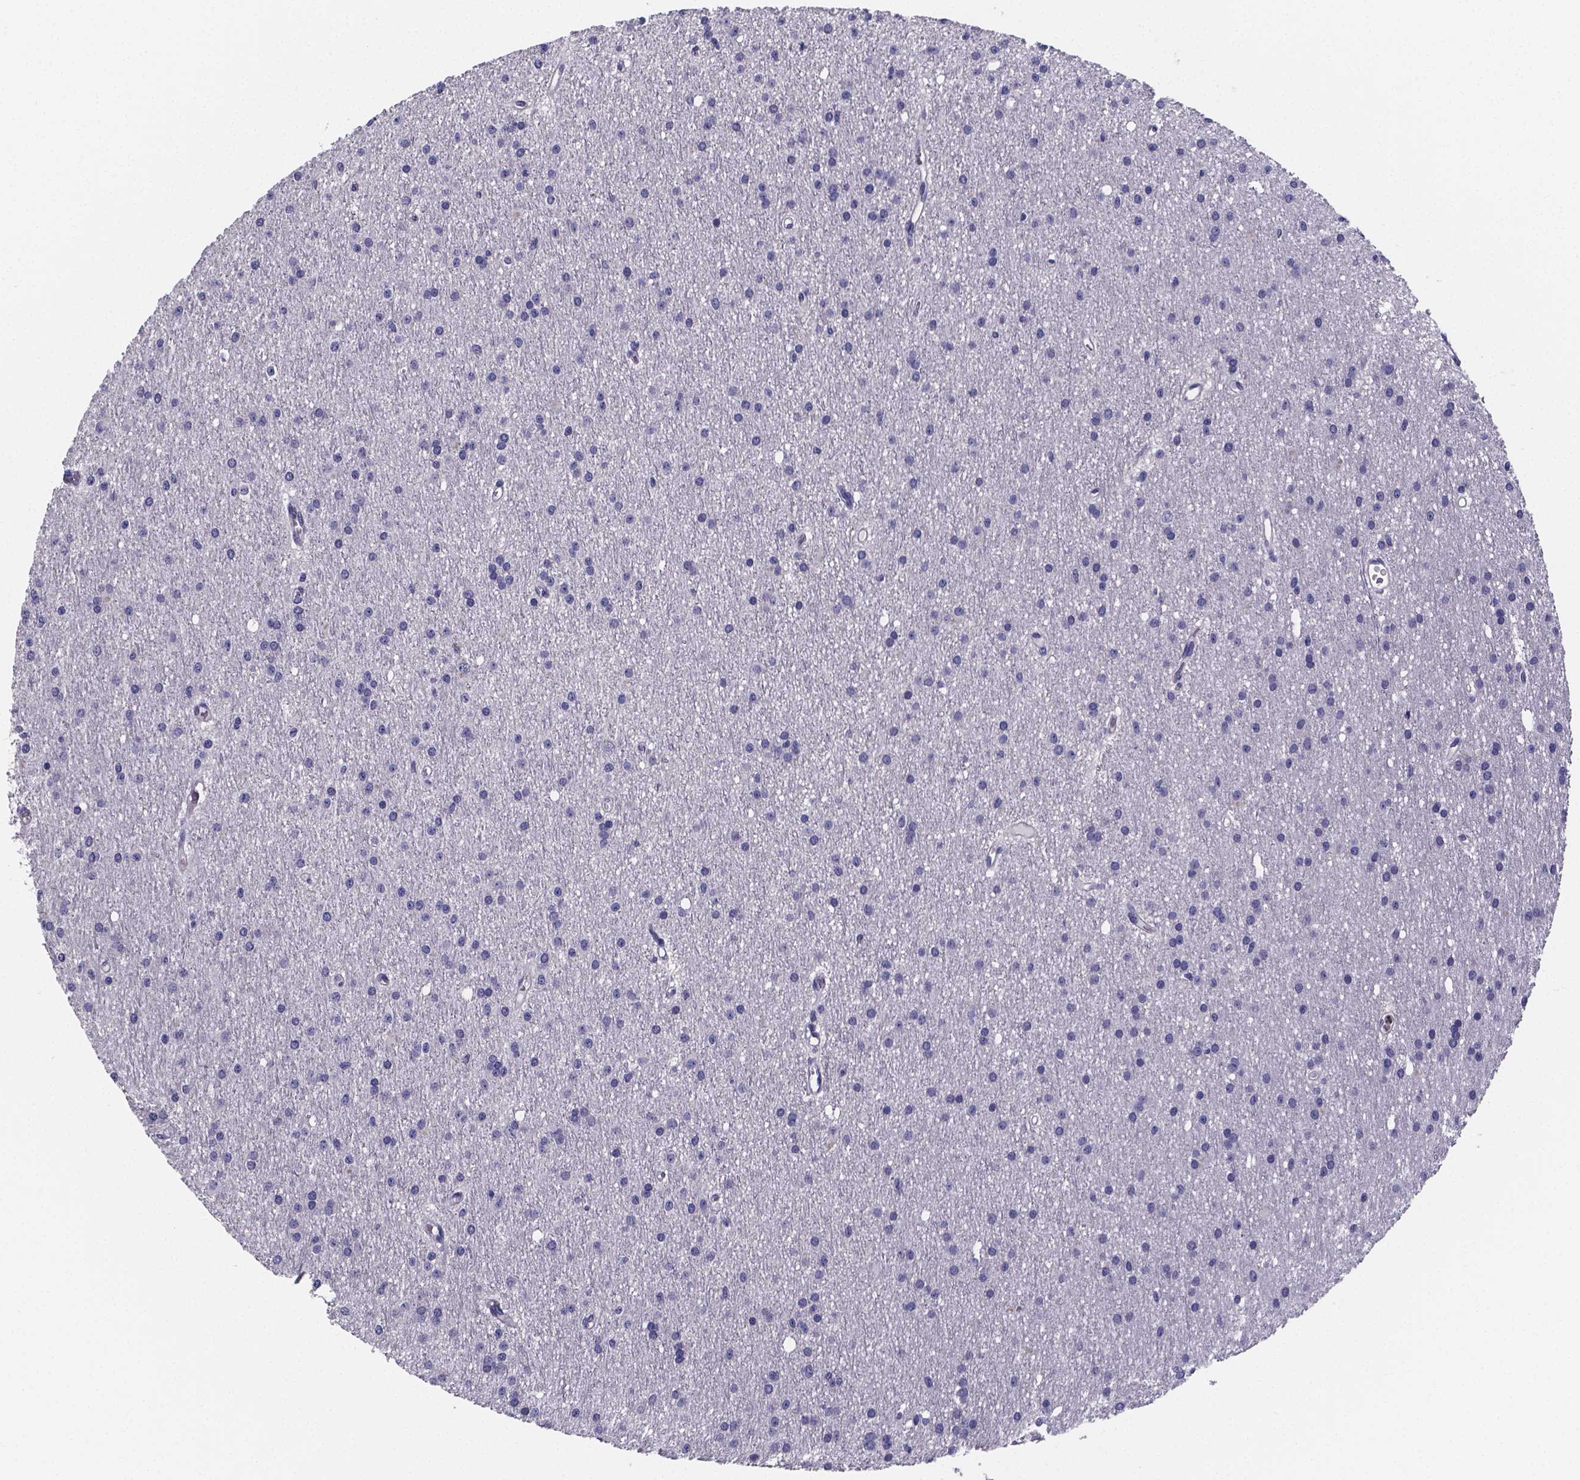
{"staining": {"intensity": "negative", "quantity": "none", "location": "none"}, "tissue": "glioma", "cell_type": "Tumor cells", "image_type": "cancer", "snomed": [{"axis": "morphology", "description": "Glioma, malignant, Low grade"}, {"axis": "topography", "description": "Brain"}], "caption": "IHC image of human glioma stained for a protein (brown), which exhibits no staining in tumor cells.", "gene": "IZUMO1", "patient": {"sex": "male", "age": 27}}